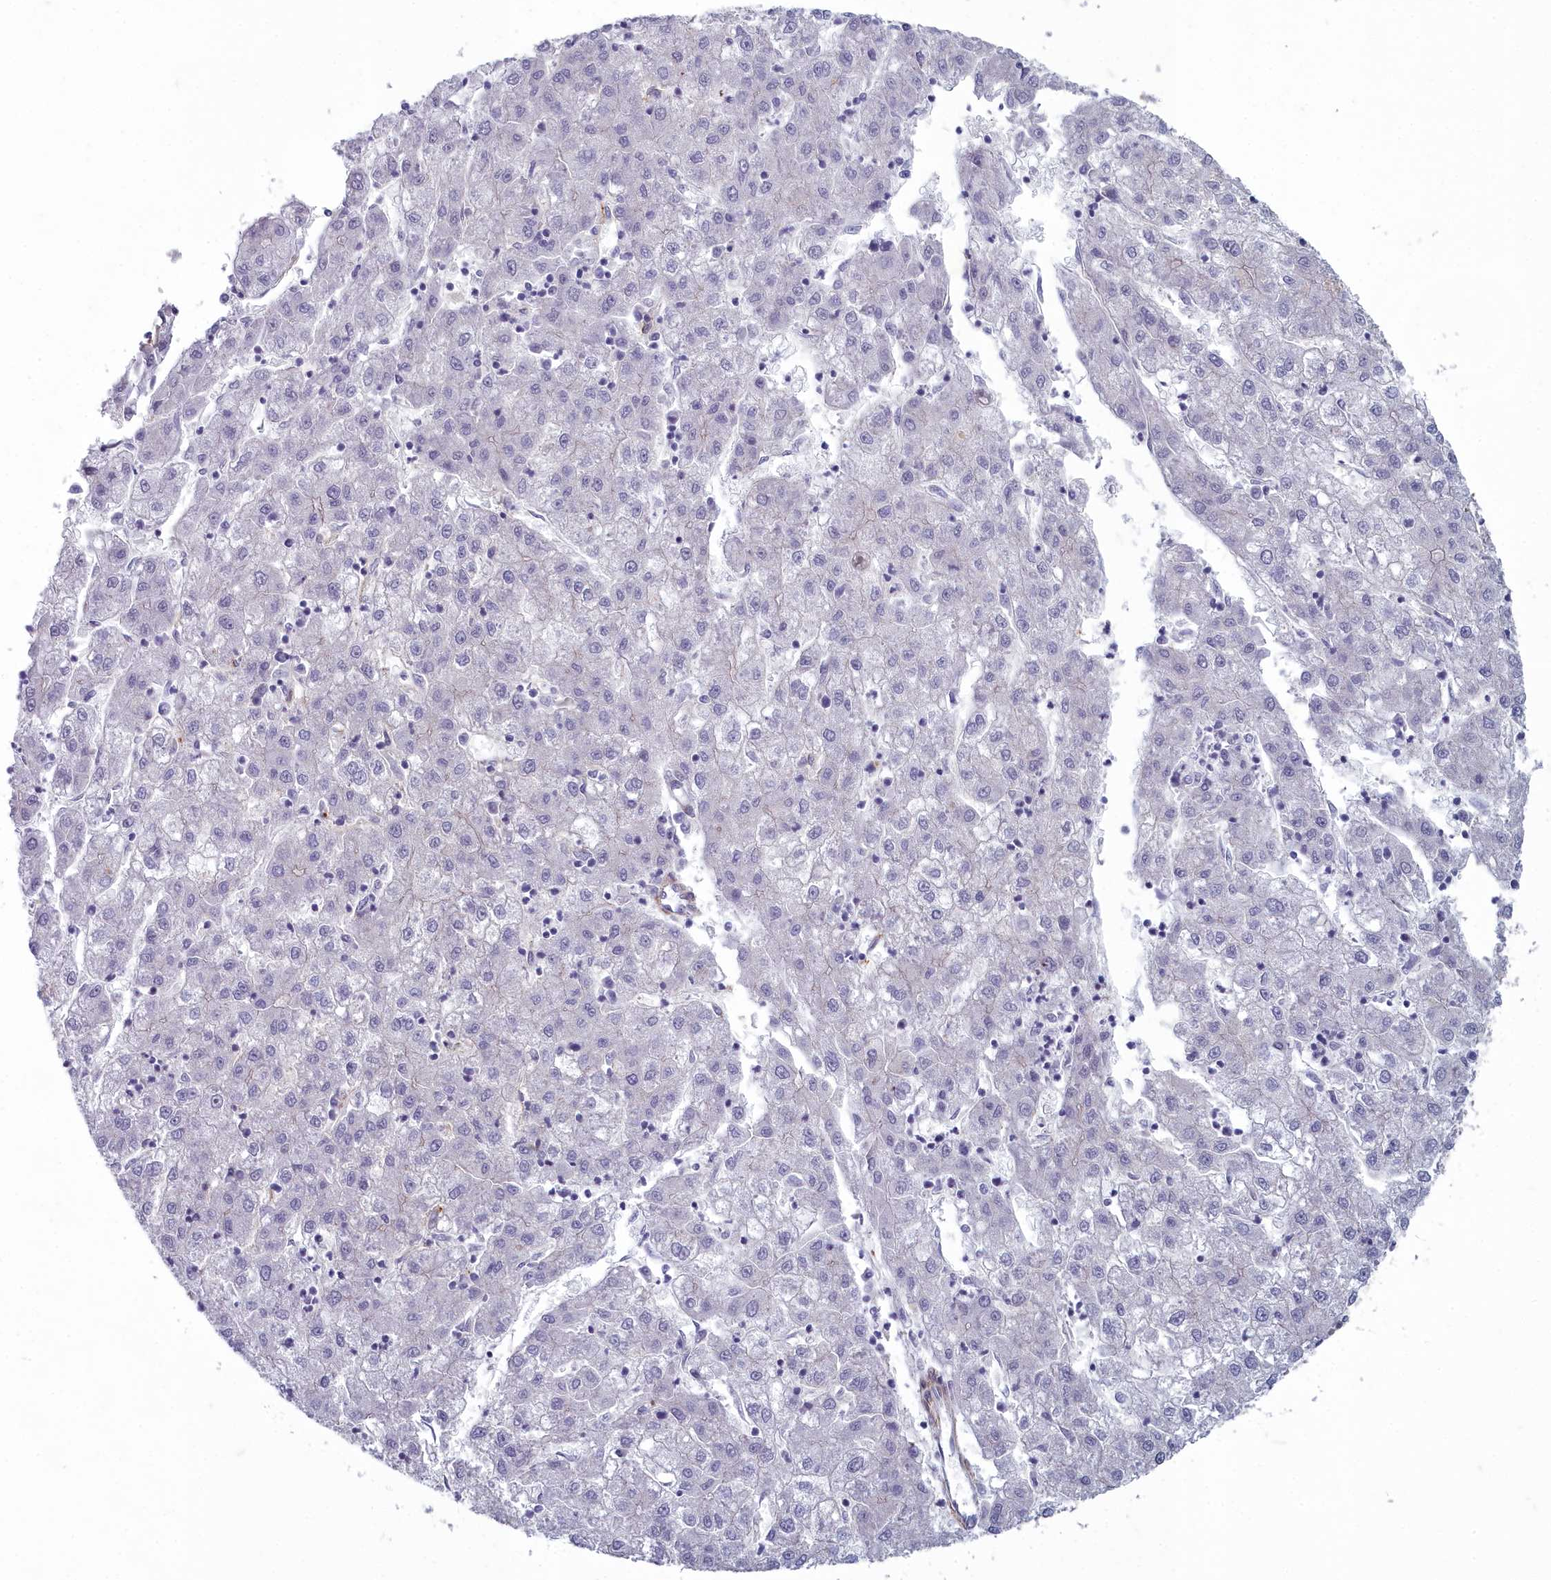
{"staining": {"intensity": "negative", "quantity": "none", "location": "none"}, "tissue": "liver cancer", "cell_type": "Tumor cells", "image_type": "cancer", "snomed": [{"axis": "morphology", "description": "Carcinoma, Hepatocellular, NOS"}, {"axis": "topography", "description": "Liver"}], "caption": "A high-resolution image shows immunohistochemistry staining of hepatocellular carcinoma (liver), which shows no significant expression in tumor cells.", "gene": "ZNF626", "patient": {"sex": "male", "age": 72}}